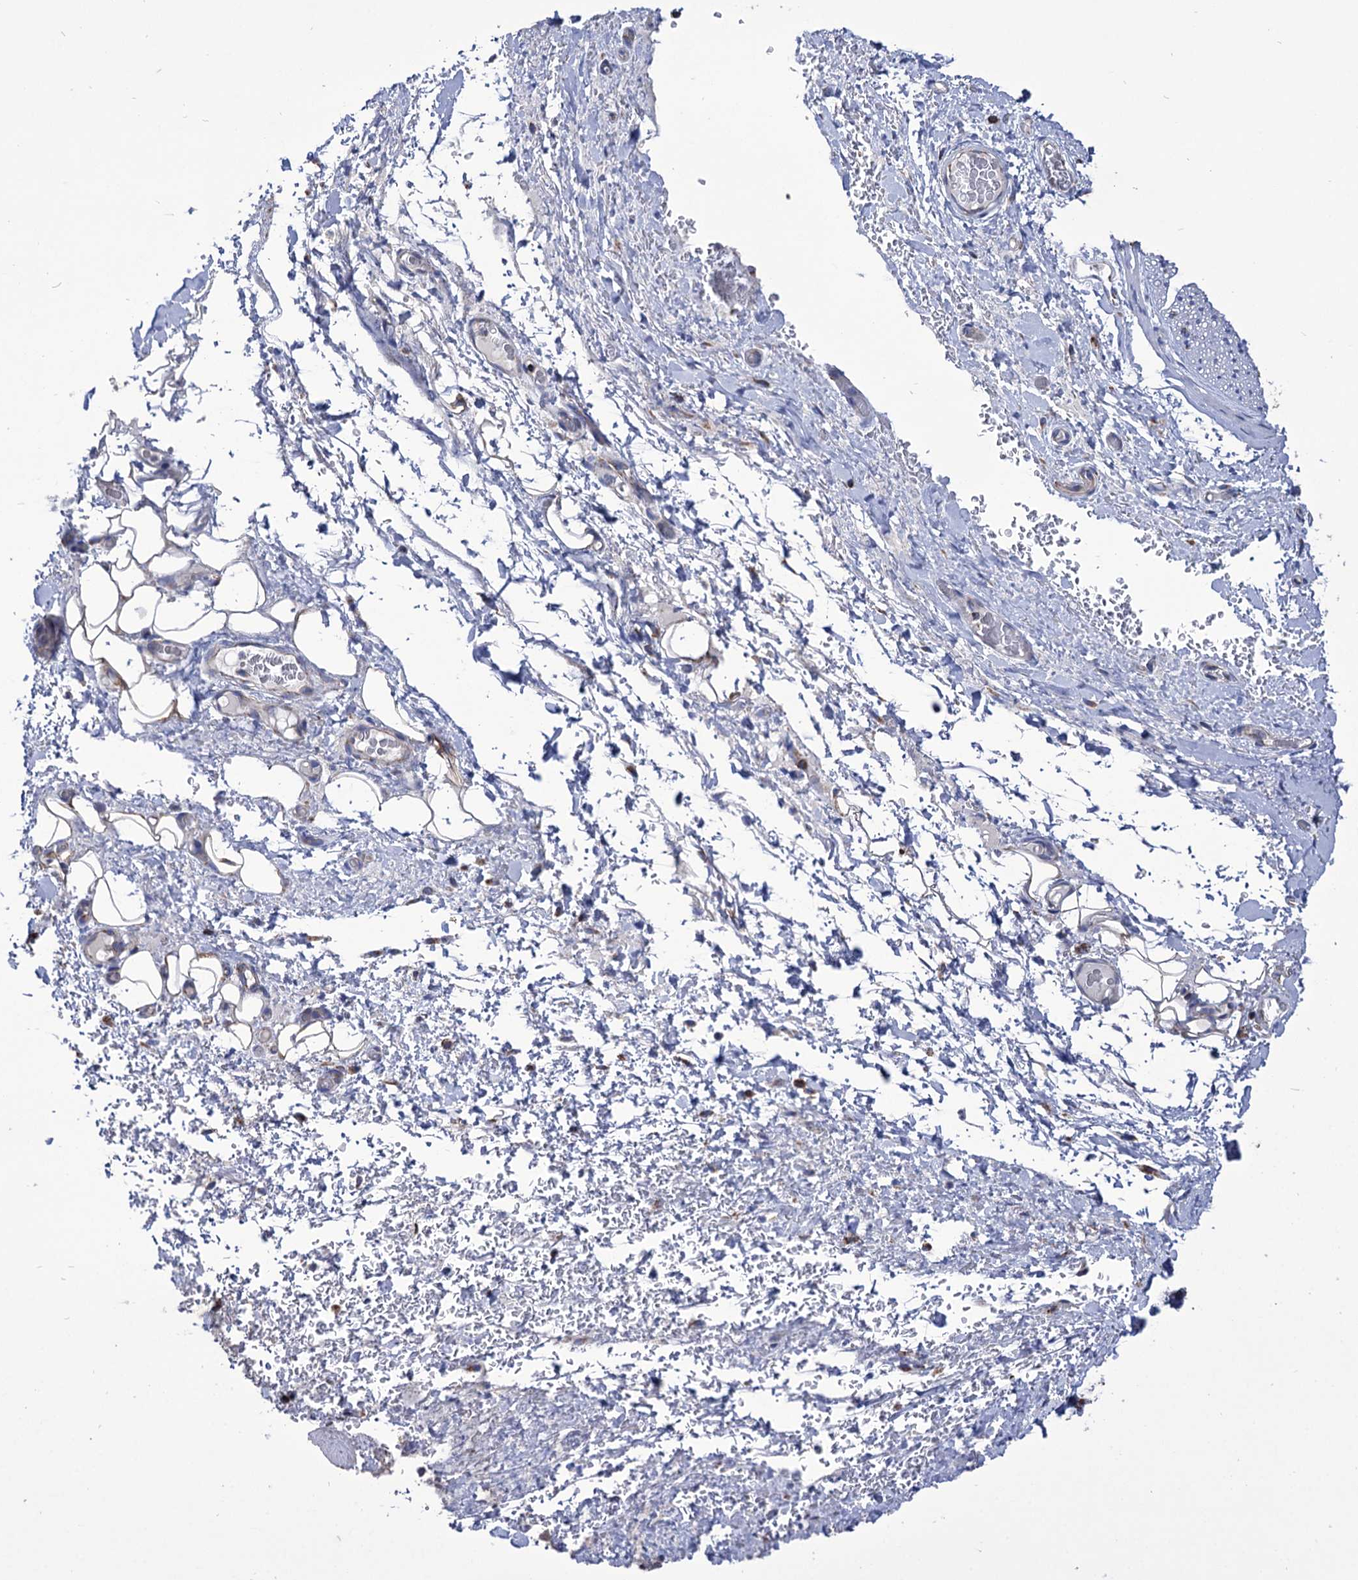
{"staining": {"intensity": "negative", "quantity": "none", "location": "none"}, "tissue": "adipose tissue", "cell_type": "Adipocytes", "image_type": "normal", "snomed": [{"axis": "morphology", "description": "Normal tissue, NOS"}, {"axis": "morphology", "description": "Adenocarcinoma, NOS"}, {"axis": "topography", "description": "Stomach, upper"}, {"axis": "topography", "description": "Peripheral nerve tissue"}], "caption": "This is a histopathology image of immunohistochemistry (IHC) staining of normal adipose tissue, which shows no staining in adipocytes.", "gene": "ABHD10", "patient": {"sex": "male", "age": 62}}